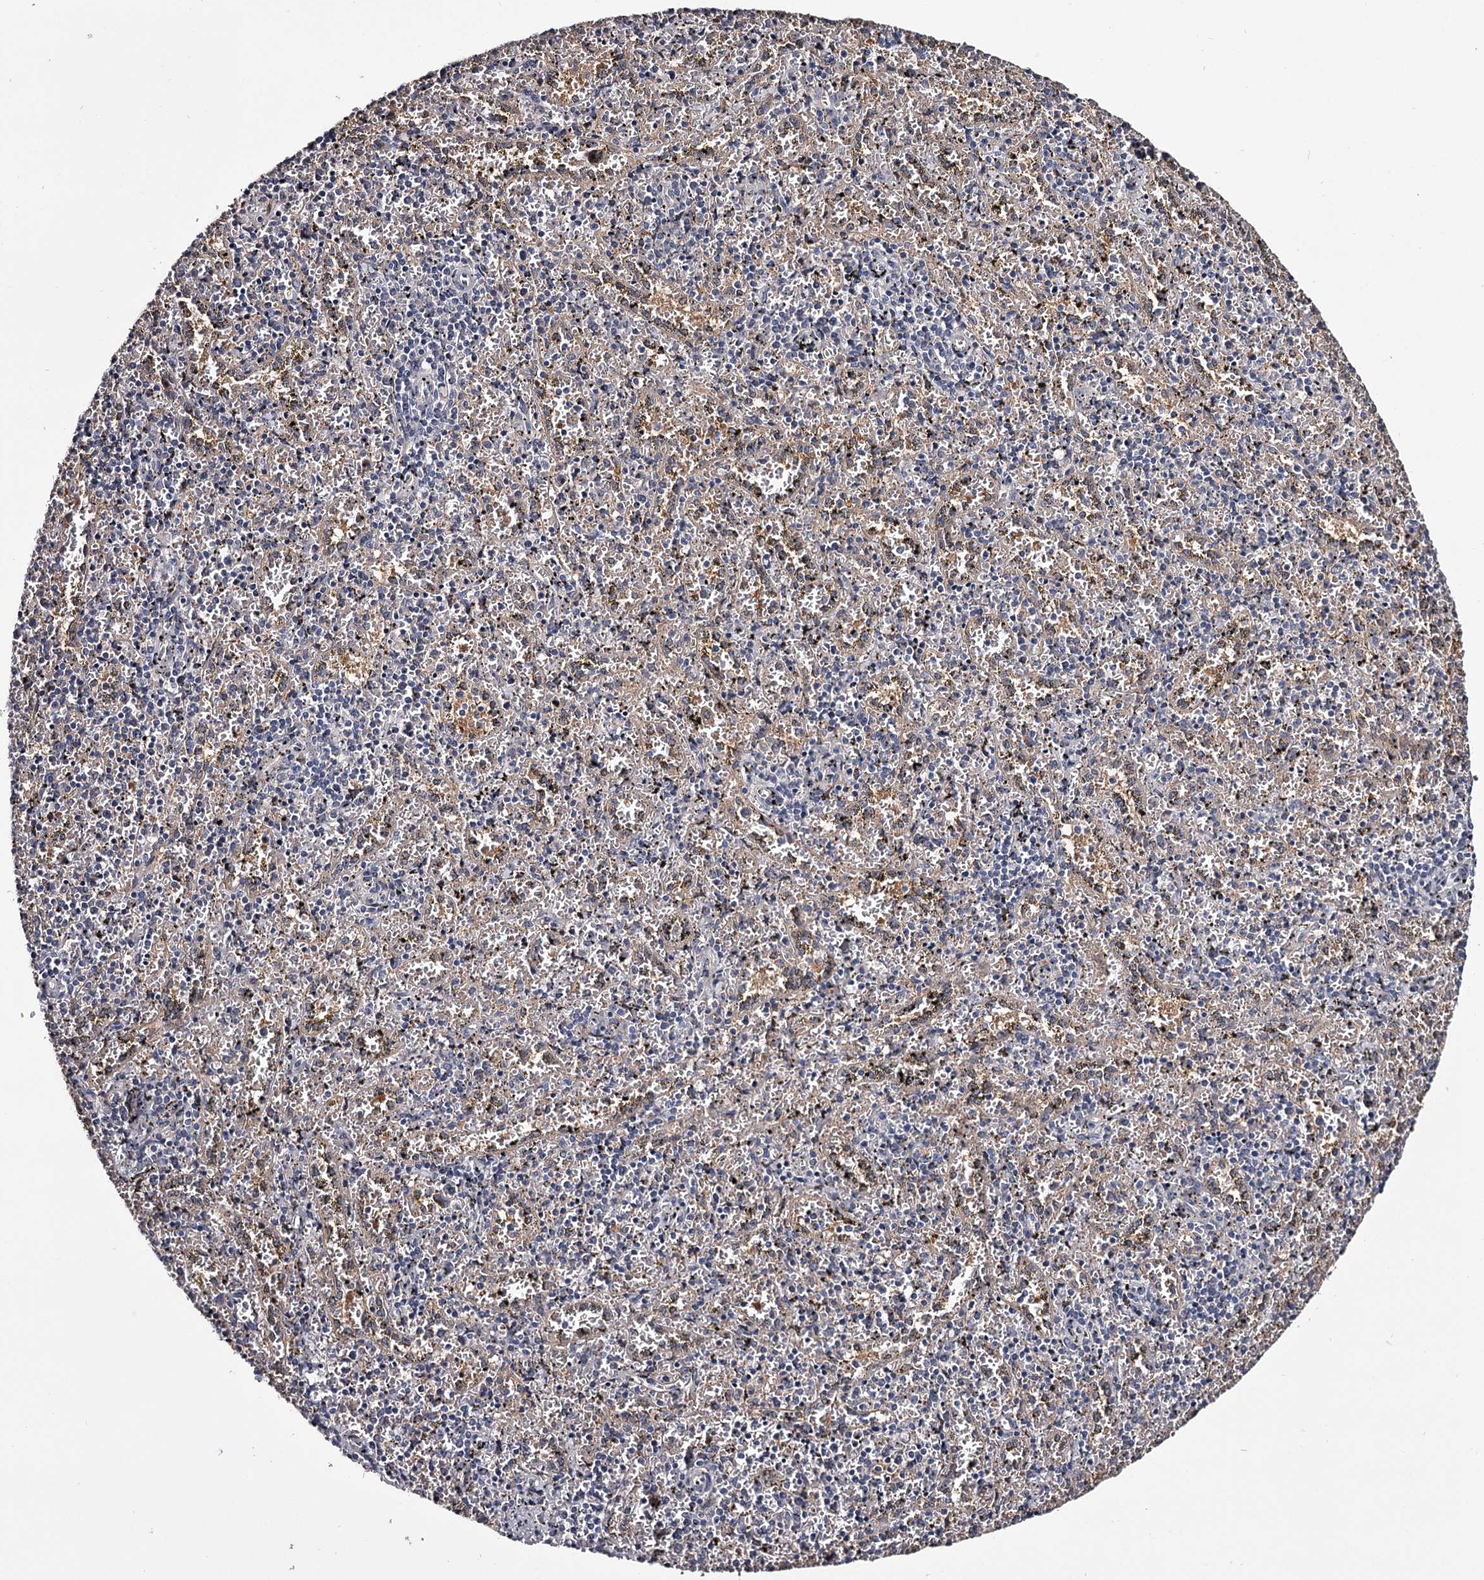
{"staining": {"intensity": "negative", "quantity": "none", "location": "none"}, "tissue": "spleen", "cell_type": "Cells in red pulp", "image_type": "normal", "snomed": [{"axis": "morphology", "description": "Normal tissue, NOS"}, {"axis": "topography", "description": "Spleen"}], "caption": "IHC photomicrograph of normal spleen: human spleen stained with DAB displays no significant protein expression in cells in red pulp.", "gene": "GSTO1", "patient": {"sex": "male", "age": 11}}